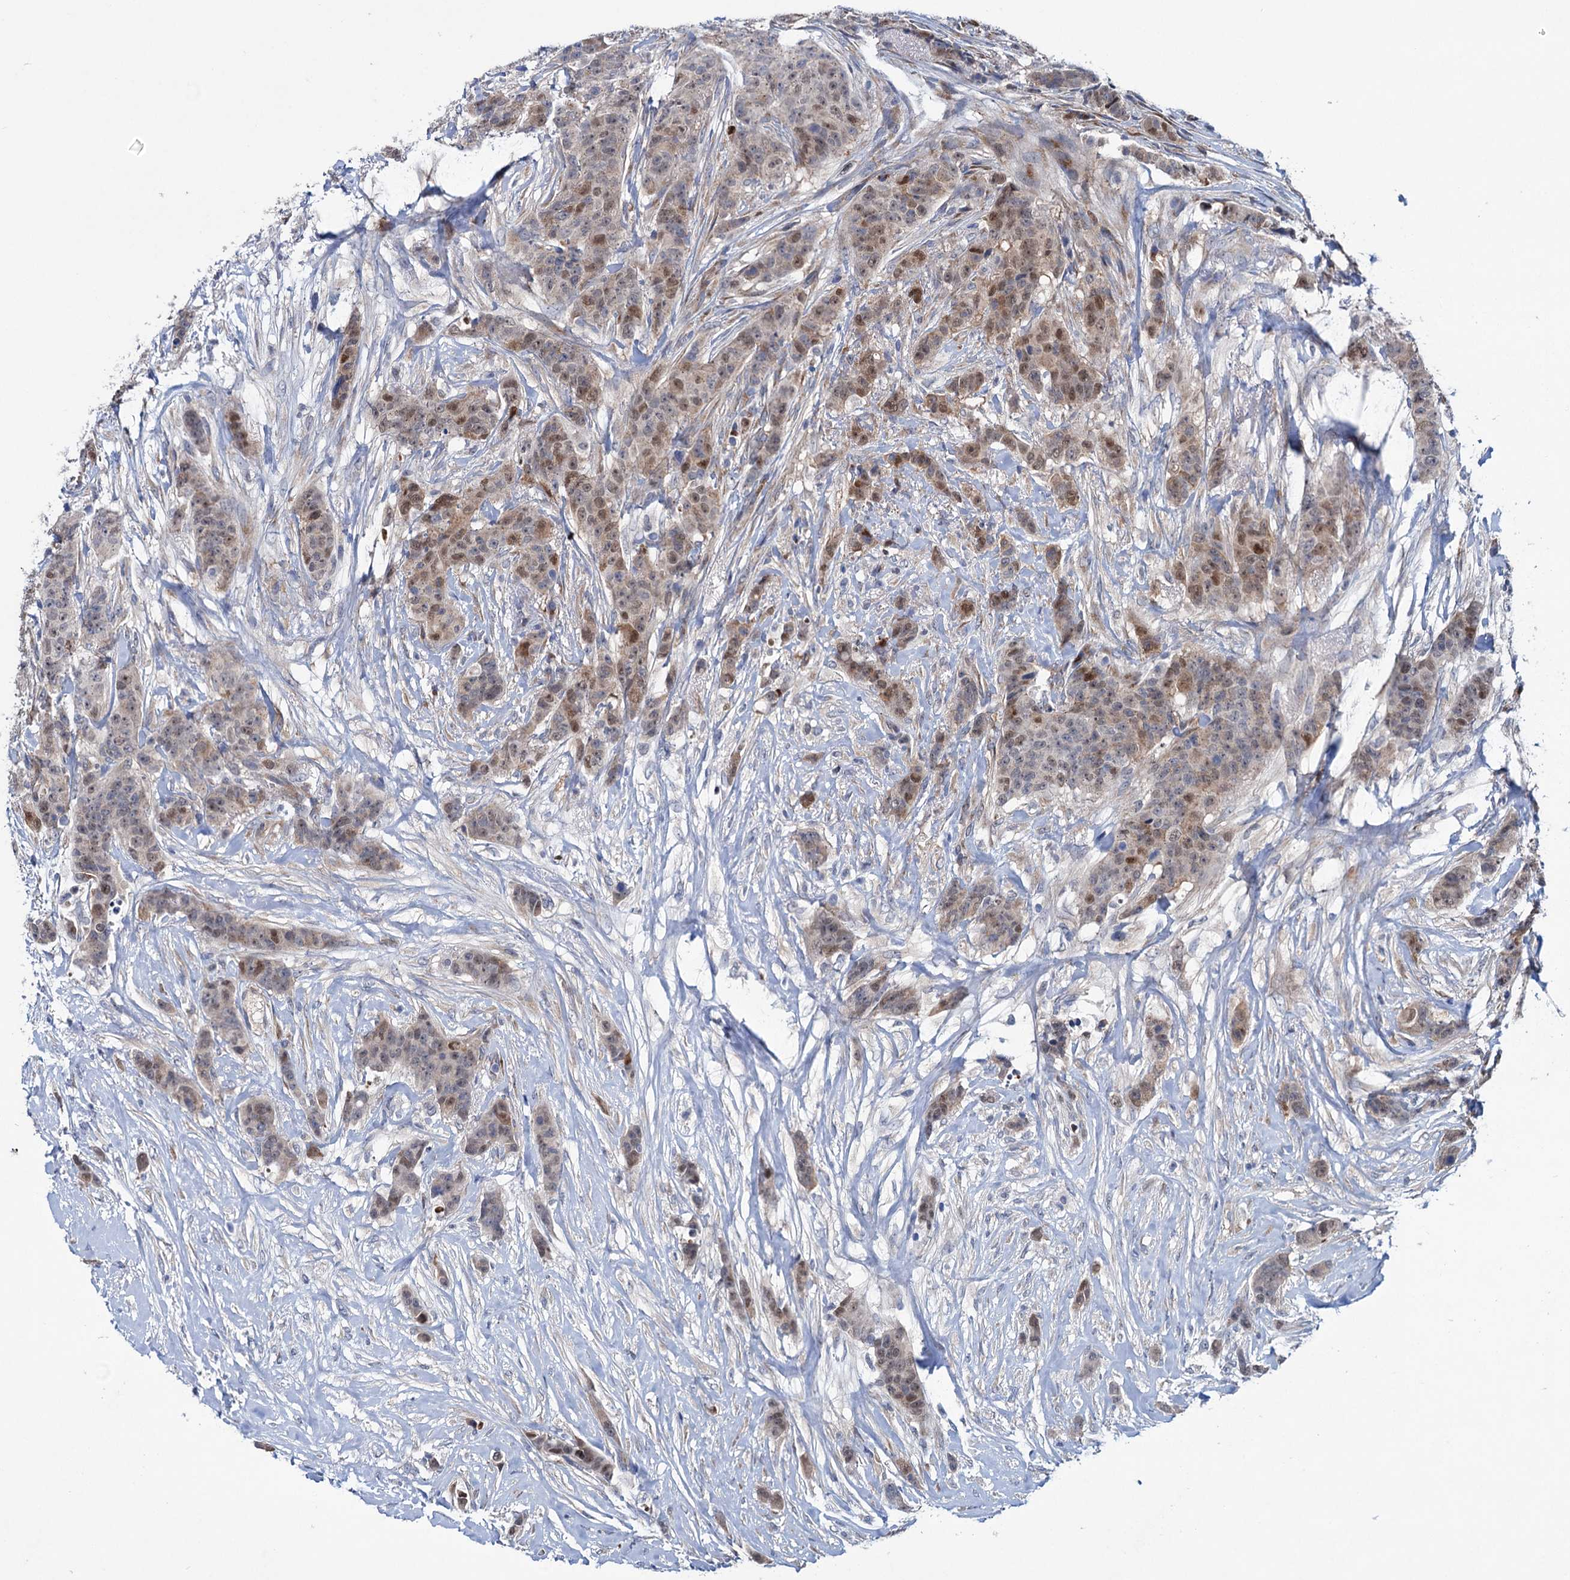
{"staining": {"intensity": "moderate", "quantity": "25%-75%", "location": "cytoplasmic/membranous,nuclear"}, "tissue": "breast cancer", "cell_type": "Tumor cells", "image_type": "cancer", "snomed": [{"axis": "morphology", "description": "Duct carcinoma"}, {"axis": "topography", "description": "Breast"}], "caption": "Human invasive ductal carcinoma (breast) stained for a protein (brown) demonstrates moderate cytoplasmic/membranous and nuclear positive expression in about 25%-75% of tumor cells.", "gene": "EYA4", "patient": {"sex": "female", "age": 40}}